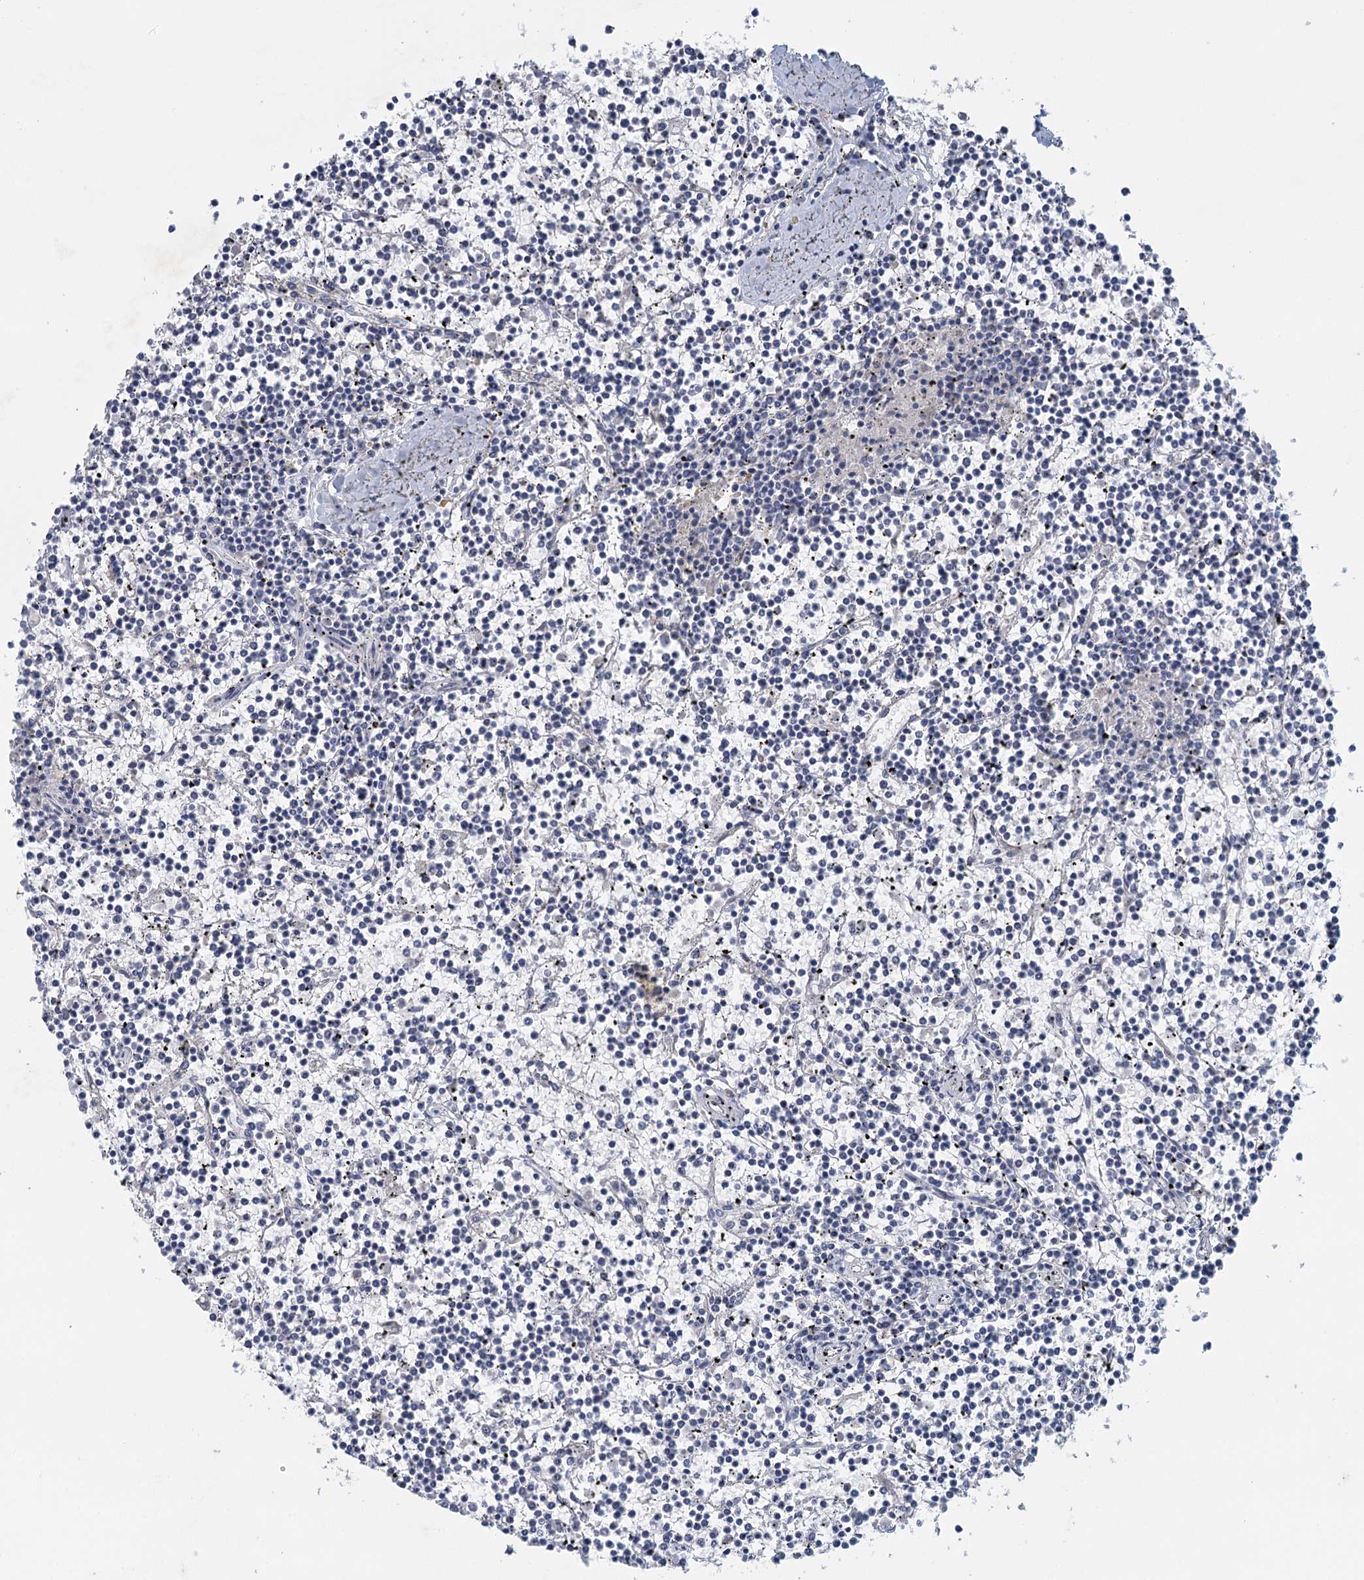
{"staining": {"intensity": "negative", "quantity": "none", "location": "none"}, "tissue": "lymphoma", "cell_type": "Tumor cells", "image_type": "cancer", "snomed": [{"axis": "morphology", "description": "Malignant lymphoma, non-Hodgkin's type, Low grade"}, {"axis": "topography", "description": "Spleen"}], "caption": "IHC of lymphoma demonstrates no positivity in tumor cells.", "gene": "MYO7B", "patient": {"sex": "female", "age": 19}}